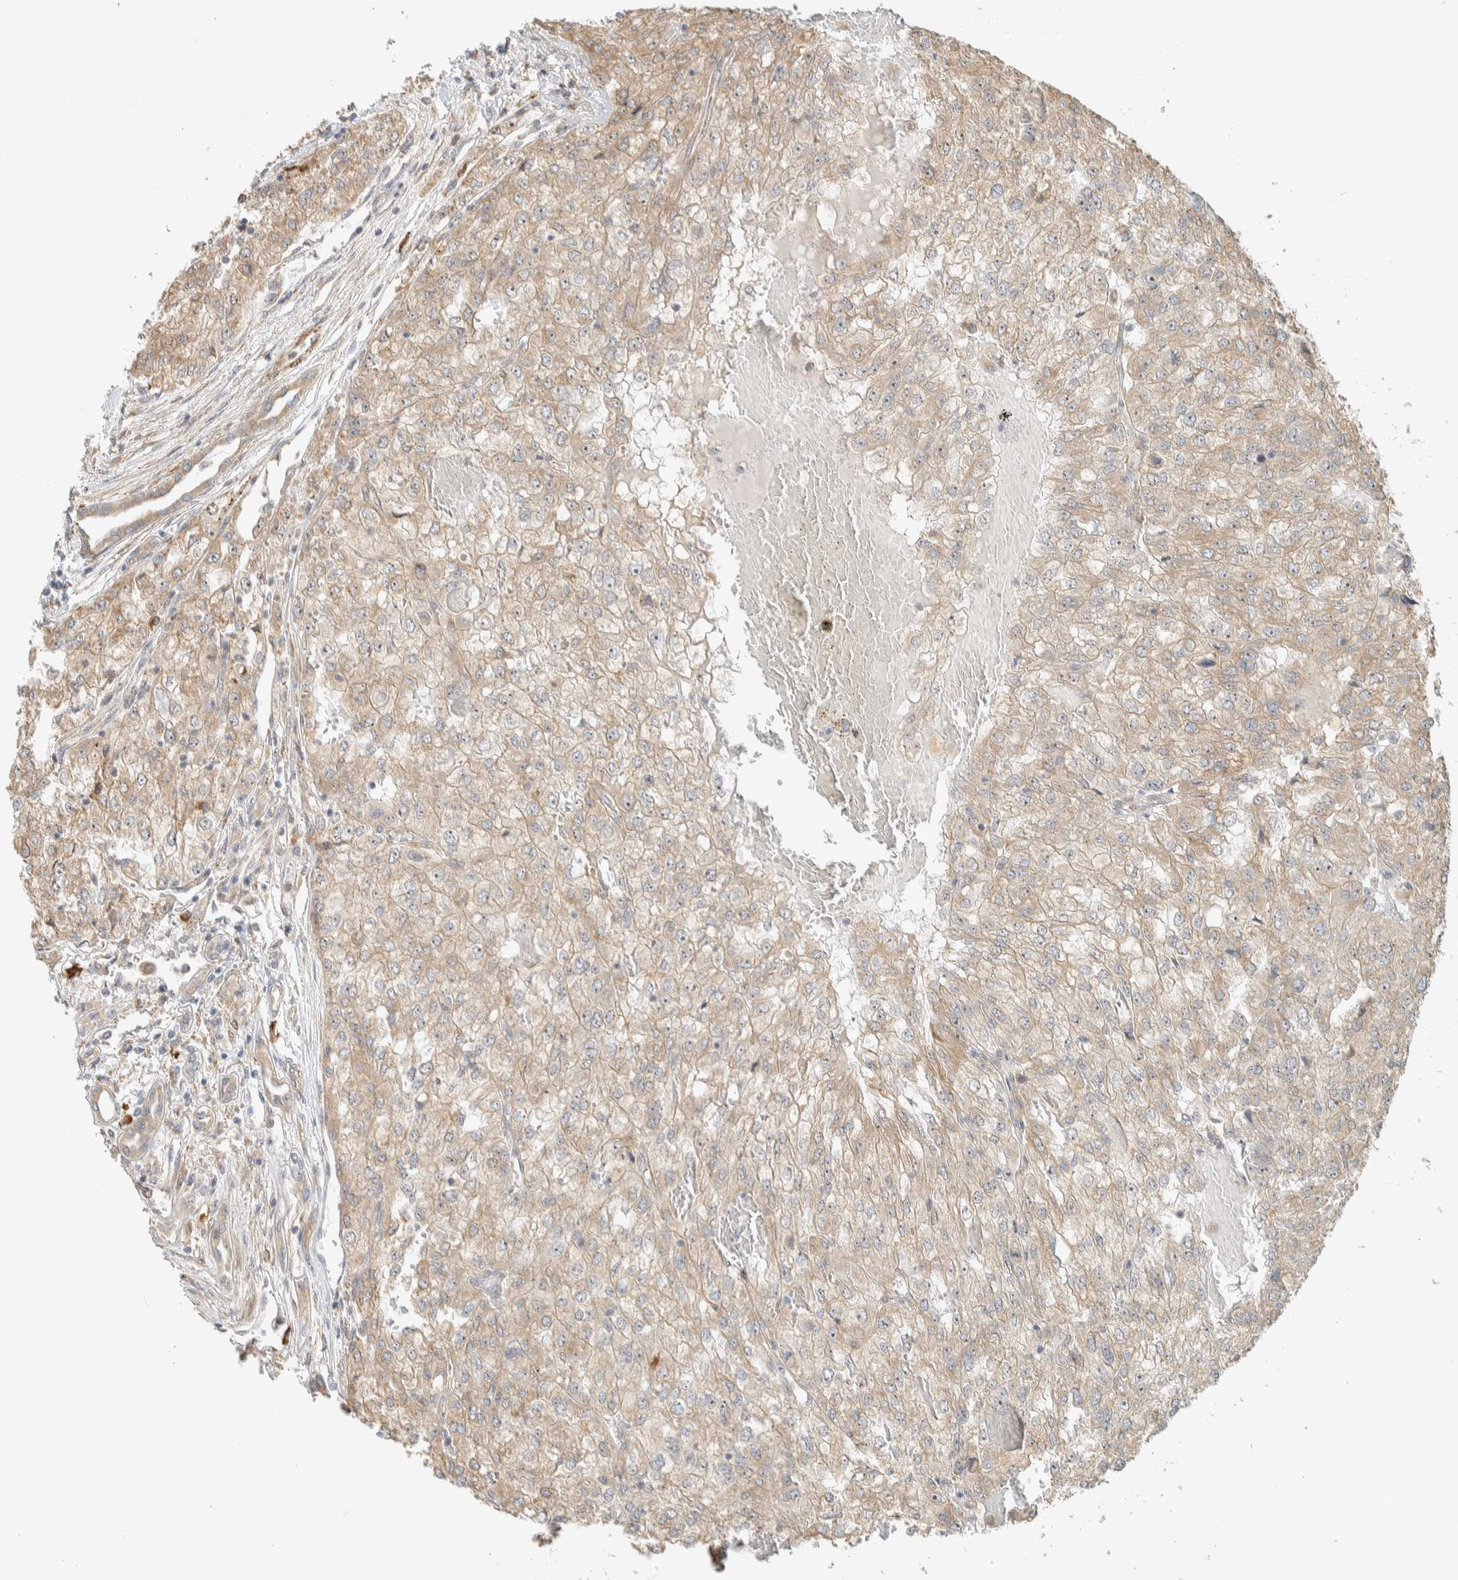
{"staining": {"intensity": "weak", "quantity": ">75%", "location": "cytoplasmic/membranous"}, "tissue": "renal cancer", "cell_type": "Tumor cells", "image_type": "cancer", "snomed": [{"axis": "morphology", "description": "Adenocarcinoma, NOS"}, {"axis": "topography", "description": "Kidney"}], "caption": "Renal adenocarcinoma tissue displays weak cytoplasmic/membranous positivity in about >75% of tumor cells", "gene": "KLHL40", "patient": {"sex": "female", "age": 54}}